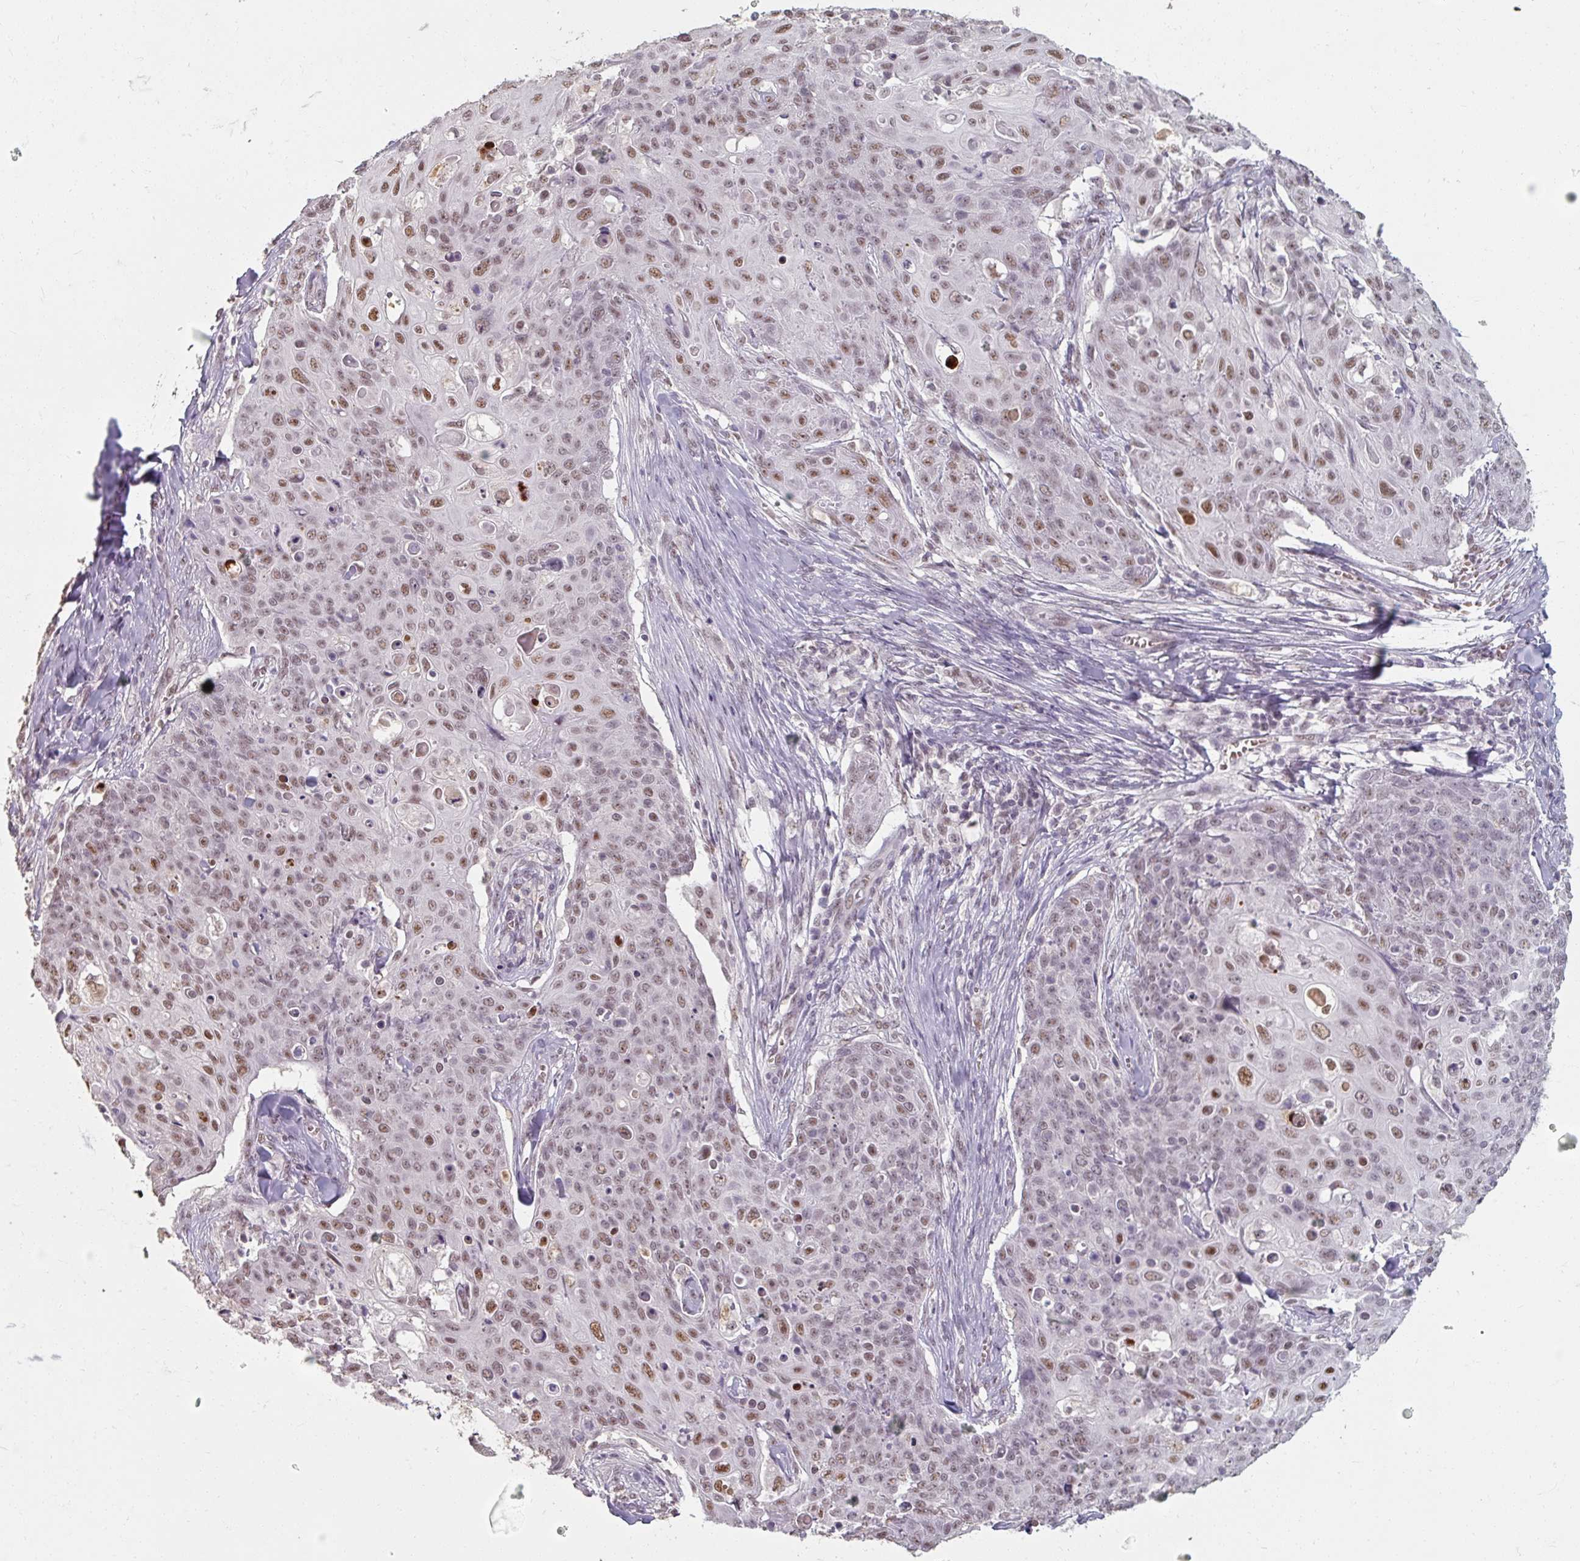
{"staining": {"intensity": "moderate", "quantity": ">75%", "location": "nuclear"}, "tissue": "skin cancer", "cell_type": "Tumor cells", "image_type": "cancer", "snomed": [{"axis": "morphology", "description": "Squamous cell carcinoma, NOS"}, {"axis": "topography", "description": "Skin"}, {"axis": "topography", "description": "Vulva"}], "caption": "Immunohistochemistry (DAB) staining of skin cancer (squamous cell carcinoma) demonstrates moderate nuclear protein staining in about >75% of tumor cells.", "gene": "ZFTRAF1", "patient": {"sex": "female", "age": 85}}